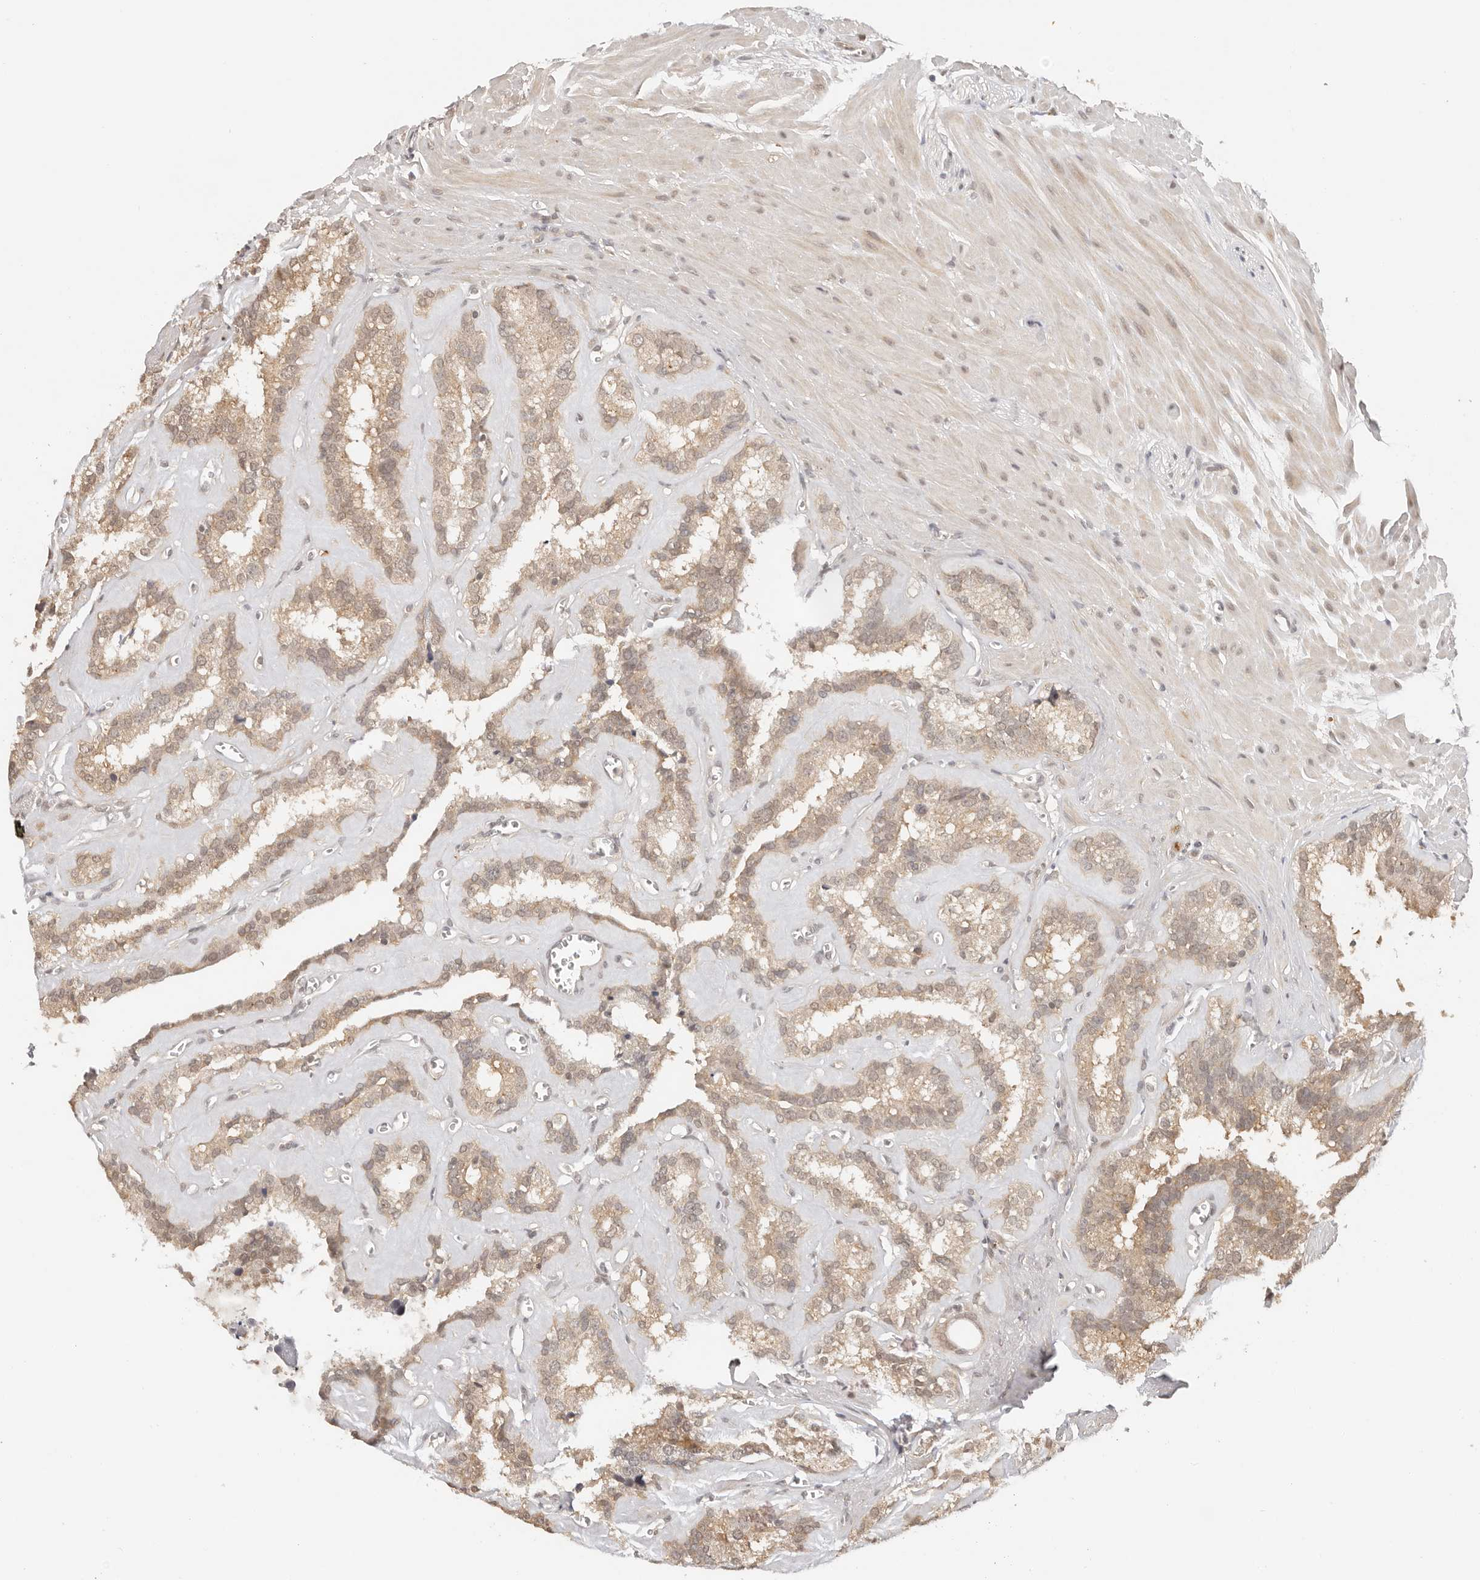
{"staining": {"intensity": "weak", "quantity": "25%-75%", "location": "cytoplasmic/membranous"}, "tissue": "seminal vesicle", "cell_type": "Glandular cells", "image_type": "normal", "snomed": [{"axis": "morphology", "description": "Normal tissue, NOS"}, {"axis": "topography", "description": "Prostate"}, {"axis": "topography", "description": "Seminal veicle"}], "caption": "About 25%-75% of glandular cells in normal seminal vesicle display weak cytoplasmic/membranous protein positivity as visualized by brown immunohistochemical staining.", "gene": "PSMA5", "patient": {"sex": "male", "age": 59}}